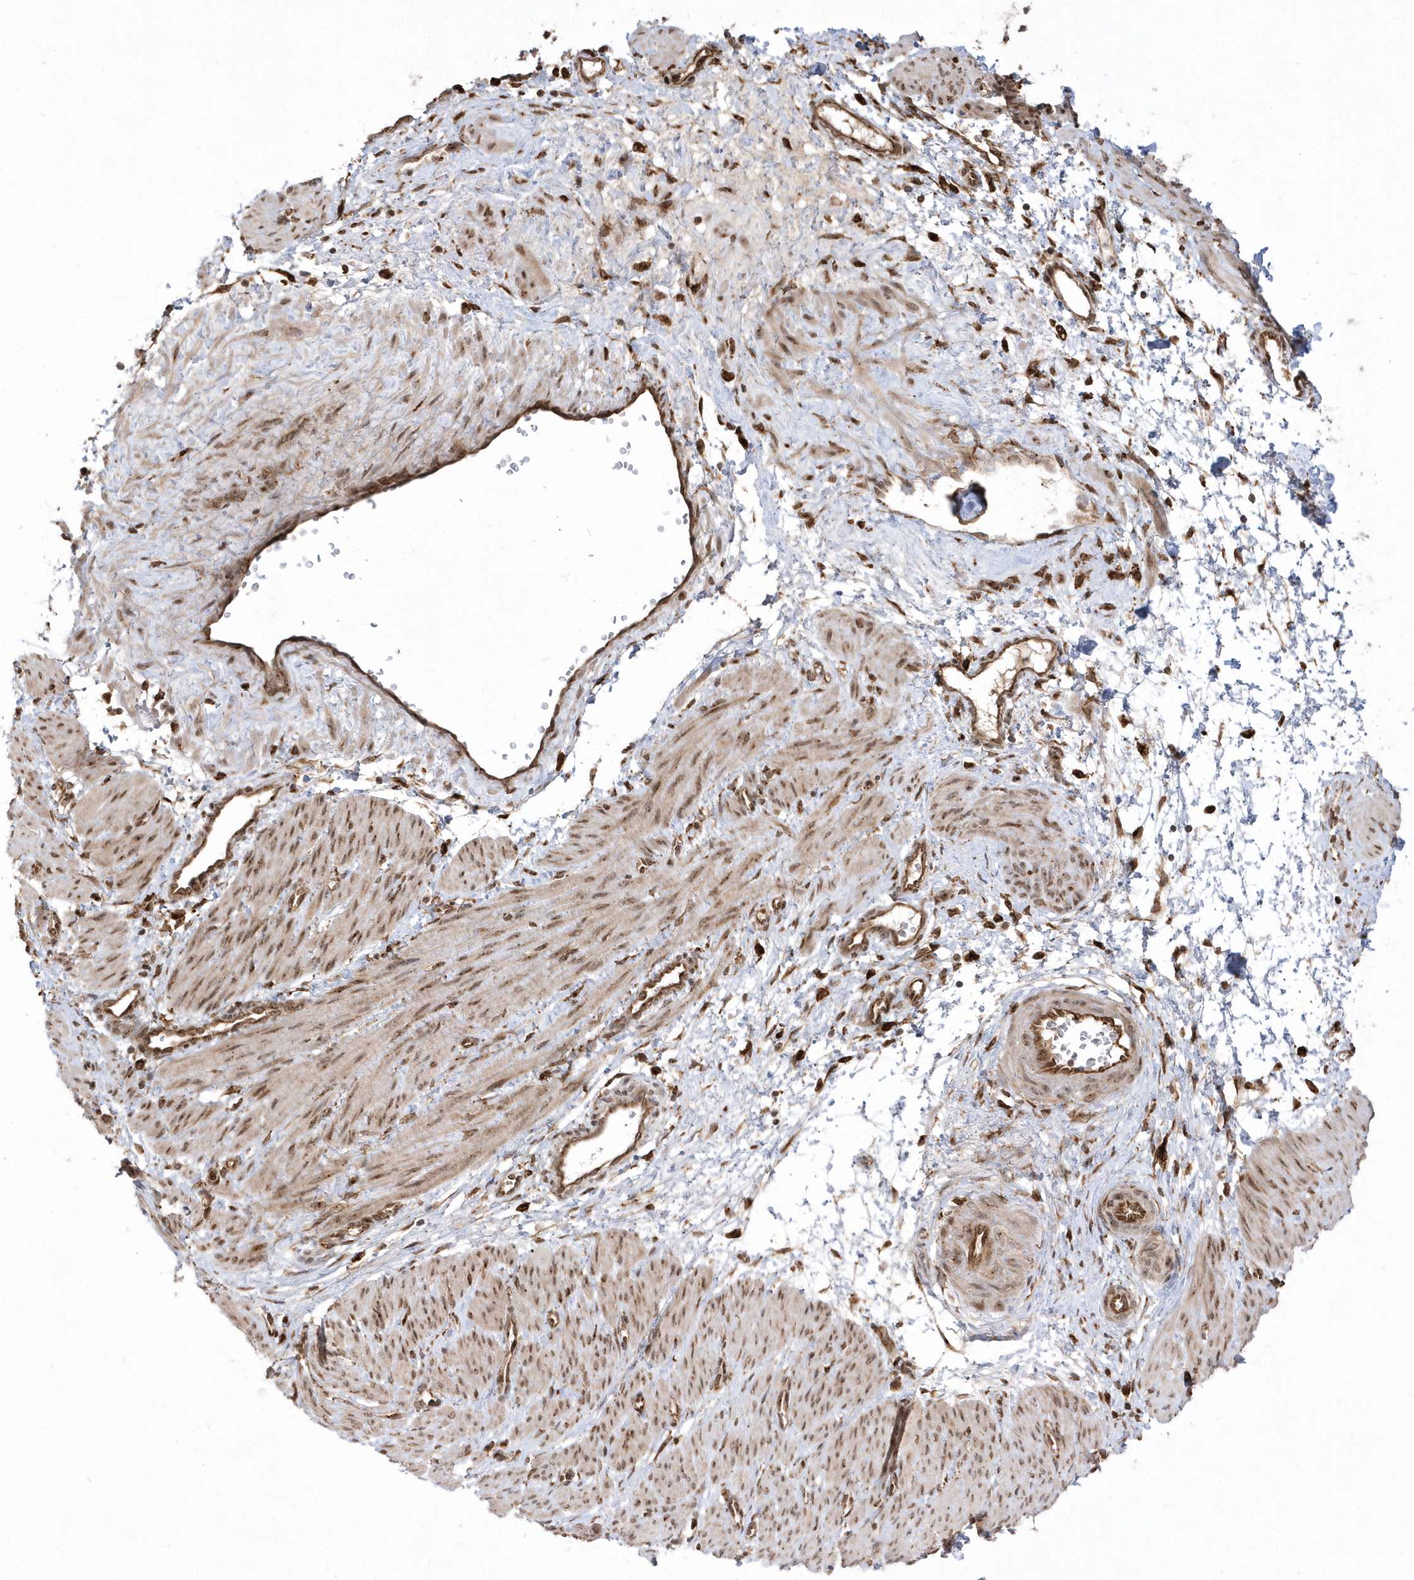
{"staining": {"intensity": "moderate", "quantity": ">75%", "location": "cytoplasmic/membranous,nuclear"}, "tissue": "smooth muscle", "cell_type": "Smooth muscle cells", "image_type": "normal", "snomed": [{"axis": "morphology", "description": "Normal tissue, NOS"}, {"axis": "topography", "description": "Endometrium"}], "caption": "This photomicrograph reveals normal smooth muscle stained with IHC to label a protein in brown. The cytoplasmic/membranous,nuclear of smooth muscle cells show moderate positivity for the protein. Nuclei are counter-stained blue.", "gene": "EPC2", "patient": {"sex": "female", "age": 33}}